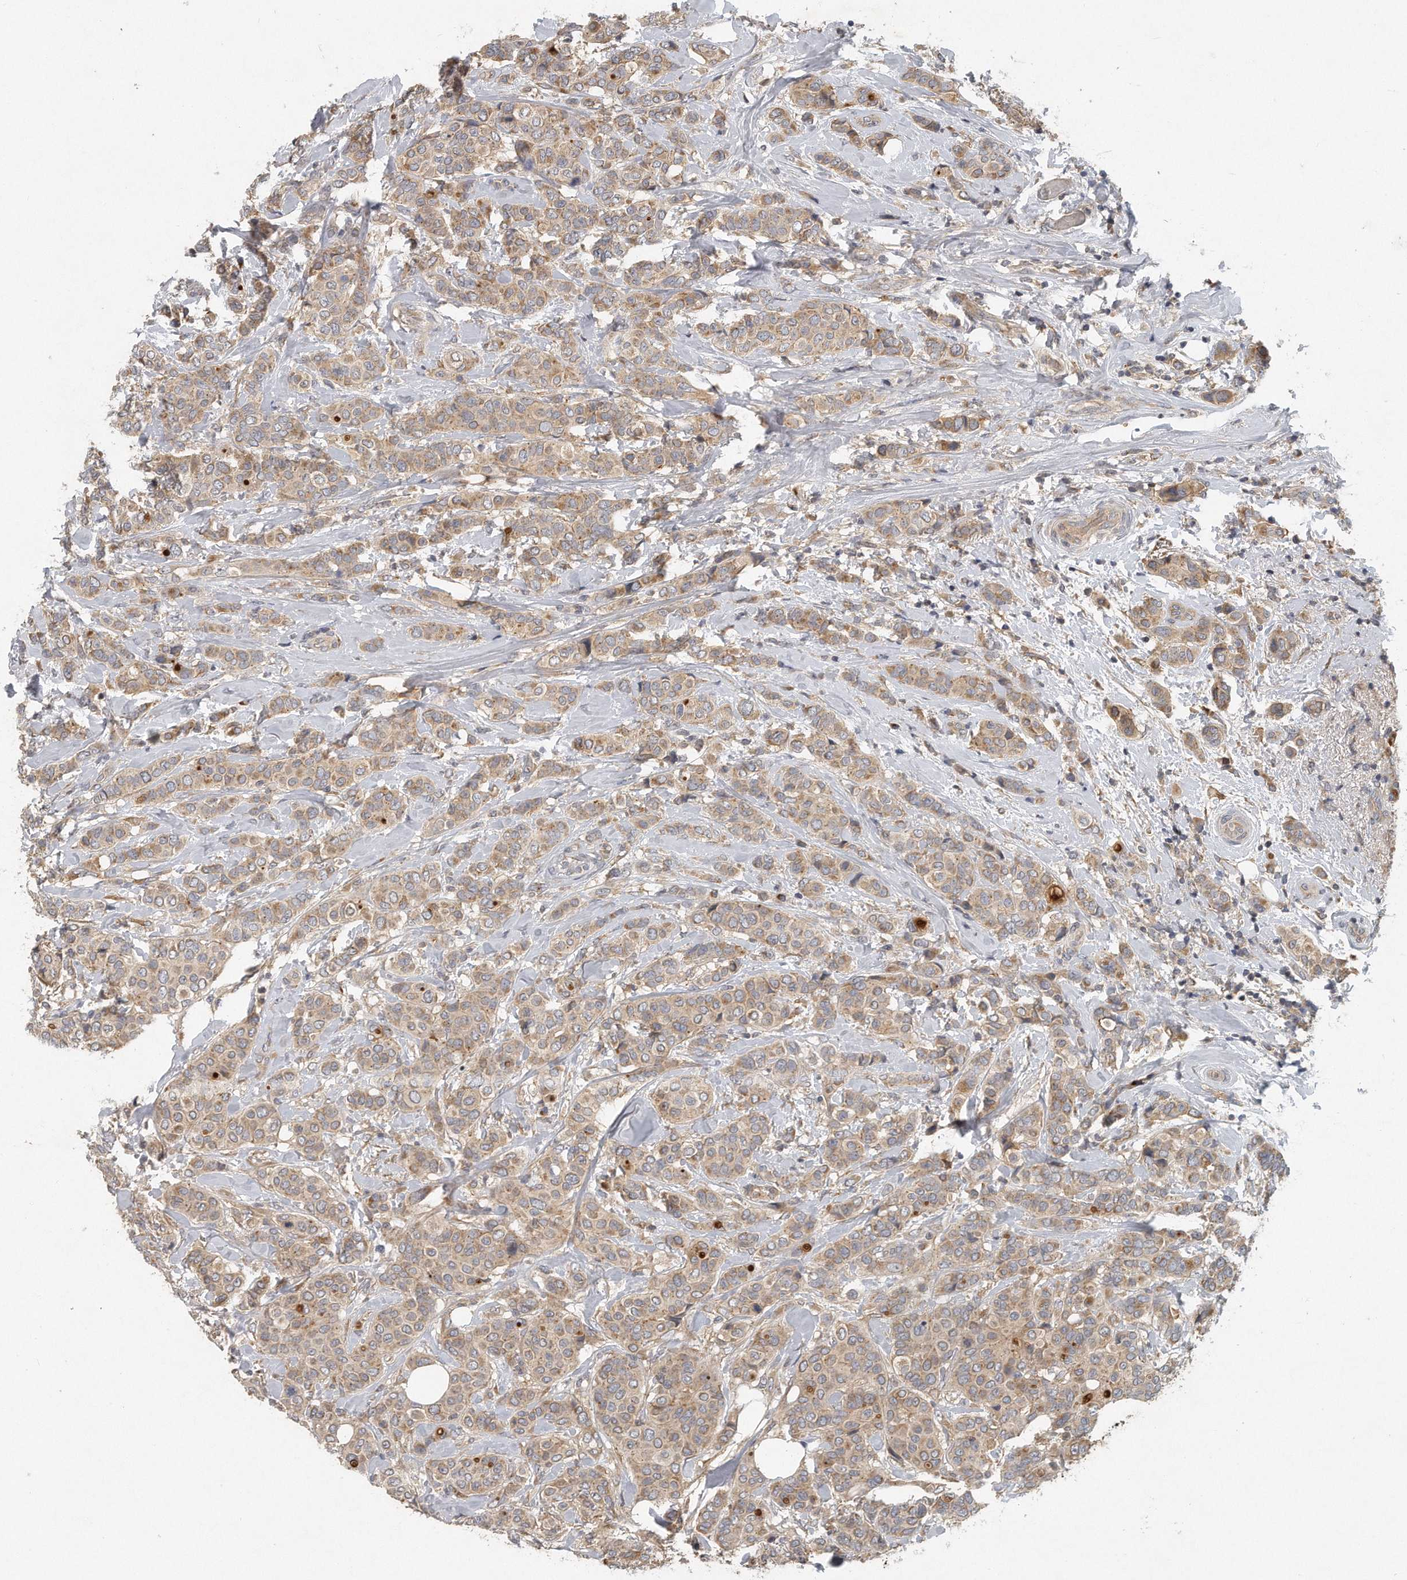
{"staining": {"intensity": "weak", "quantity": ">75%", "location": "cytoplasmic/membranous"}, "tissue": "breast cancer", "cell_type": "Tumor cells", "image_type": "cancer", "snomed": [{"axis": "morphology", "description": "Lobular carcinoma"}, {"axis": "topography", "description": "Breast"}], "caption": "Immunohistochemistry photomicrograph of human breast cancer stained for a protein (brown), which exhibits low levels of weak cytoplasmic/membranous staining in about >75% of tumor cells.", "gene": "TRAPPC14", "patient": {"sex": "female", "age": 51}}